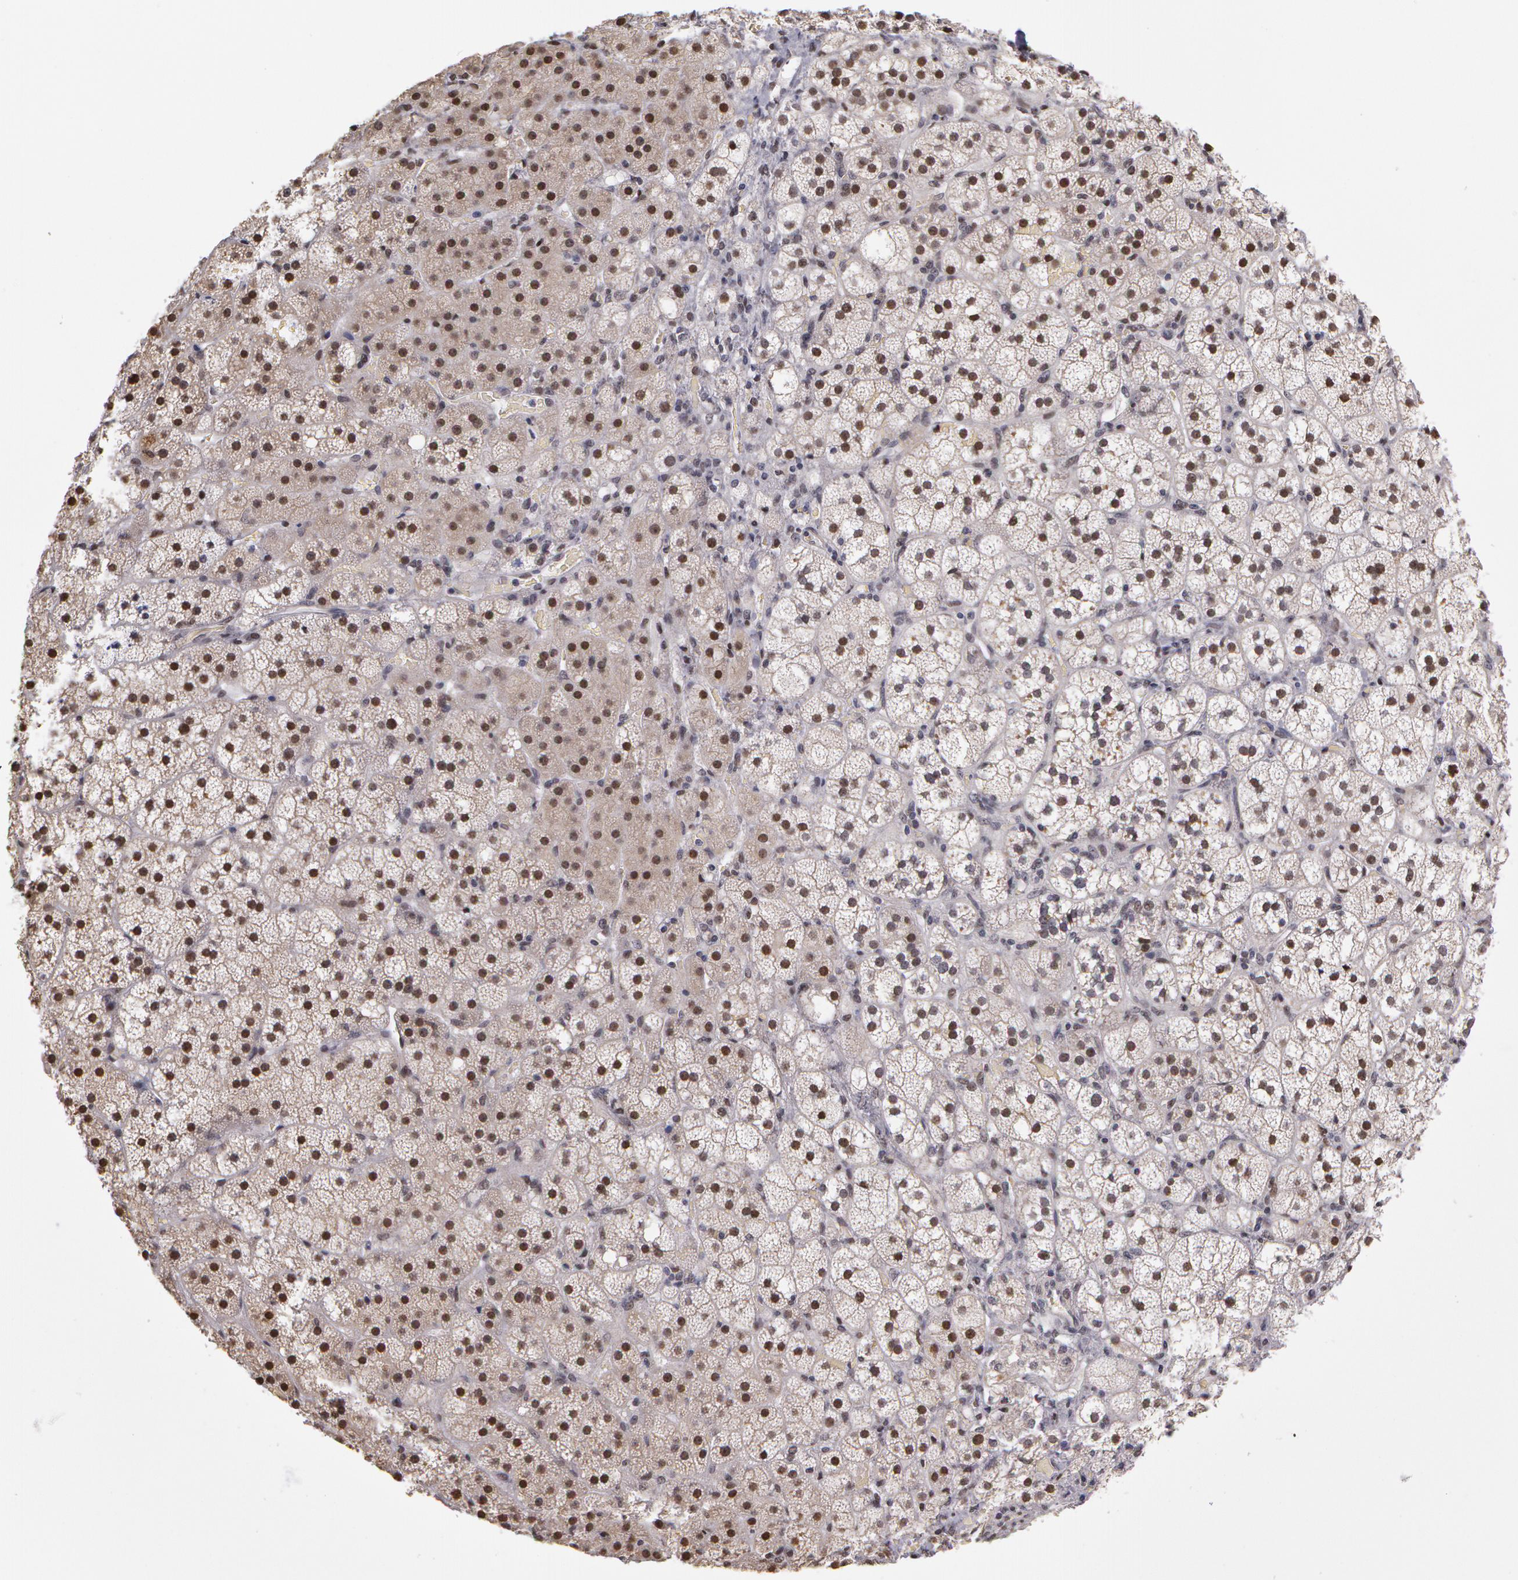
{"staining": {"intensity": "weak", "quantity": "25%-75%", "location": "nuclear"}, "tissue": "adrenal gland", "cell_type": "Glandular cells", "image_type": "normal", "snomed": [{"axis": "morphology", "description": "Normal tissue, NOS"}, {"axis": "topography", "description": "Adrenal gland"}], "caption": "Protein expression analysis of normal adrenal gland shows weak nuclear positivity in approximately 25%-75% of glandular cells. (IHC, brightfield microscopy, high magnification).", "gene": "PRICKLE1", "patient": {"sex": "male", "age": 53}}